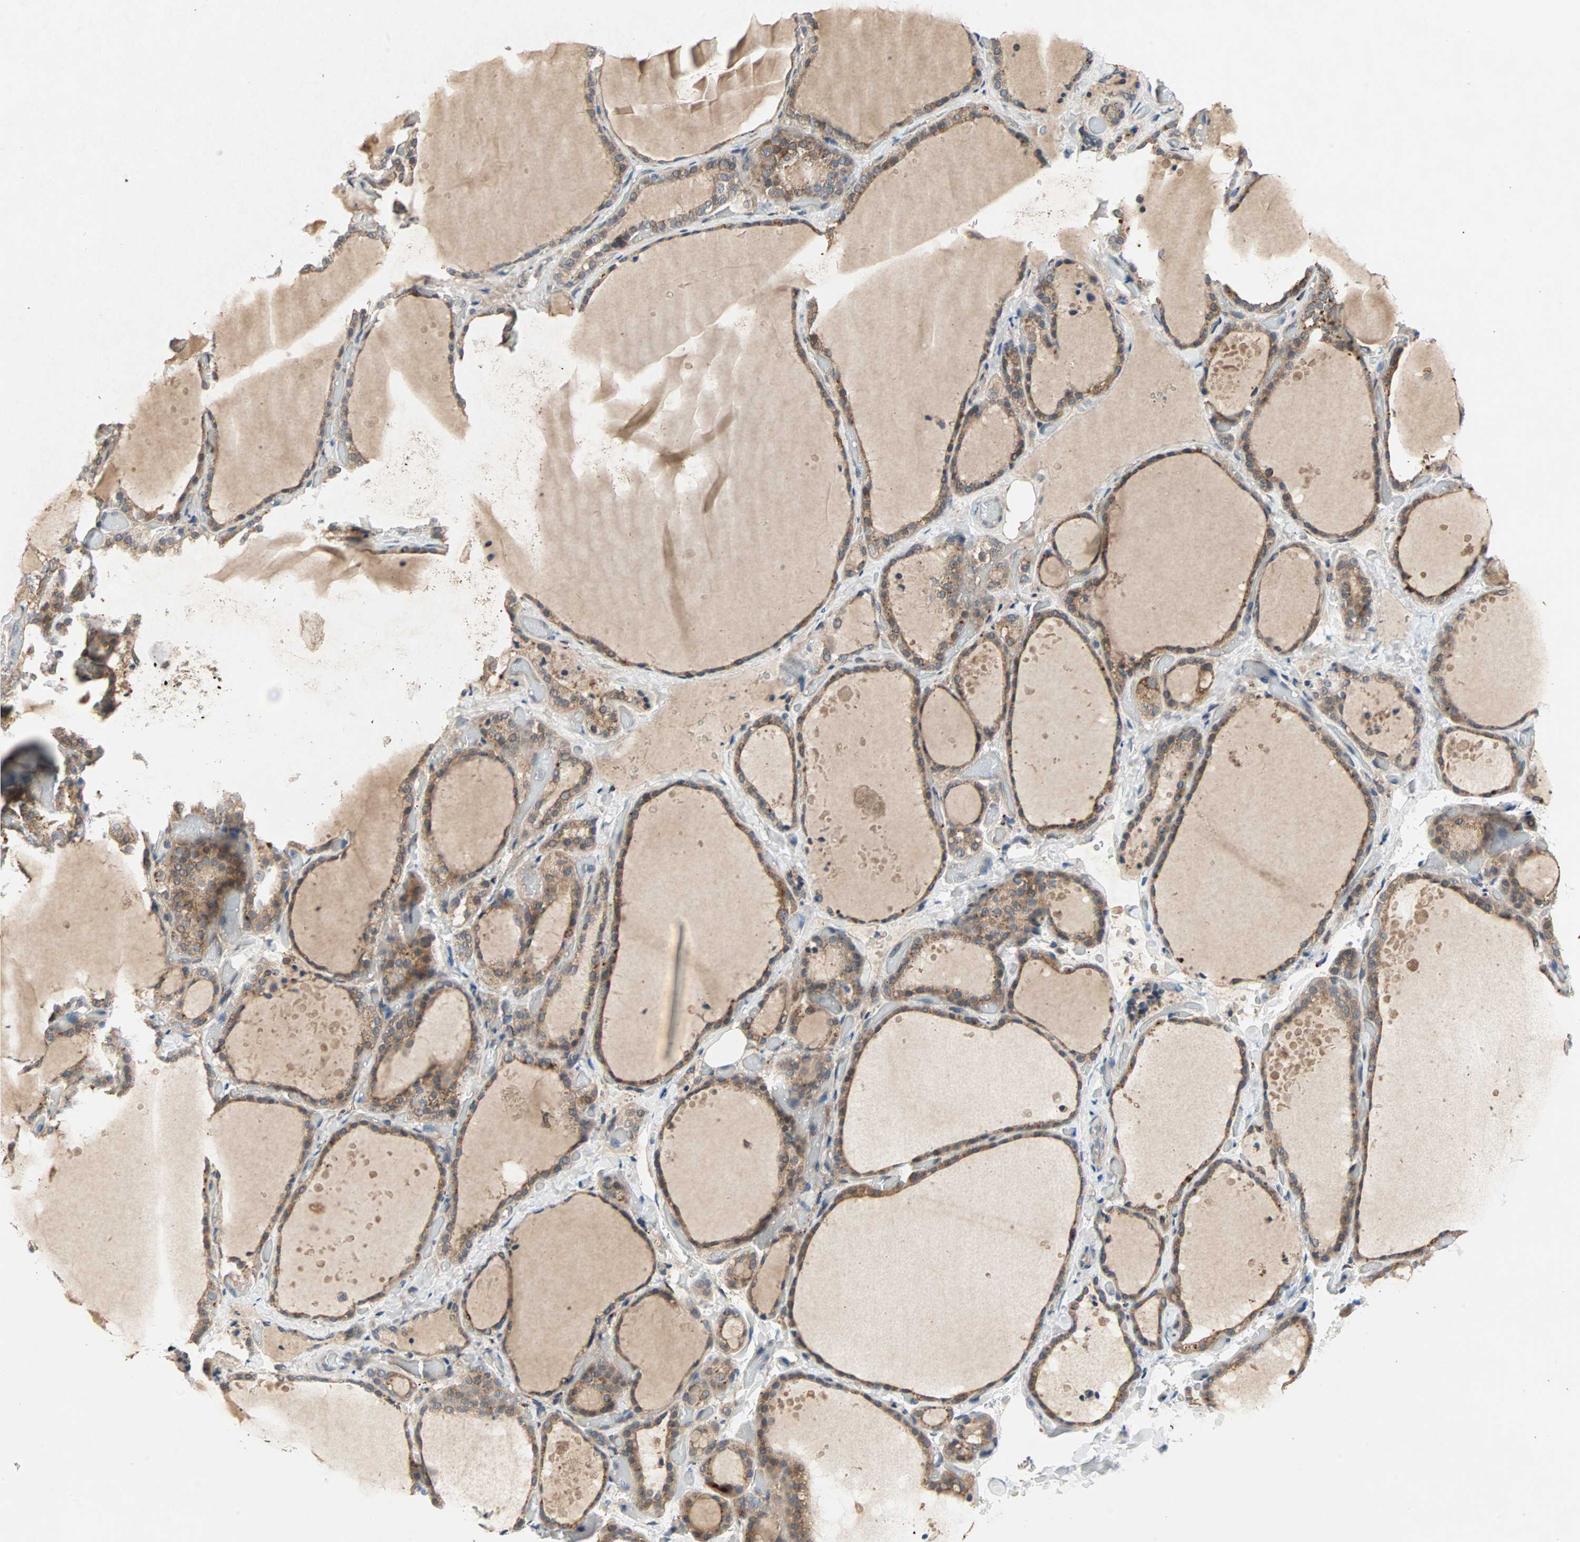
{"staining": {"intensity": "weak", "quantity": ">75%", "location": "cytoplasmic/membranous"}, "tissue": "thyroid gland", "cell_type": "Glandular cells", "image_type": "normal", "snomed": [{"axis": "morphology", "description": "Normal tissue, NOS"}, {"axis": "topography", "description": "Thyroid gland"}], "caption": "Glandular cells show low levels of weak cytoplasmic/membranous positivity in approximately >75% of cells in unremarkable human thyroid gland. (Stains: DAB (3,3'-diaminobenzidine) in brown, nuclei in blue, Microscopy: brightfield microscopy at high magnification).", "gene": "PDE8A", "patient": {"sex": "female", "age": 44}}